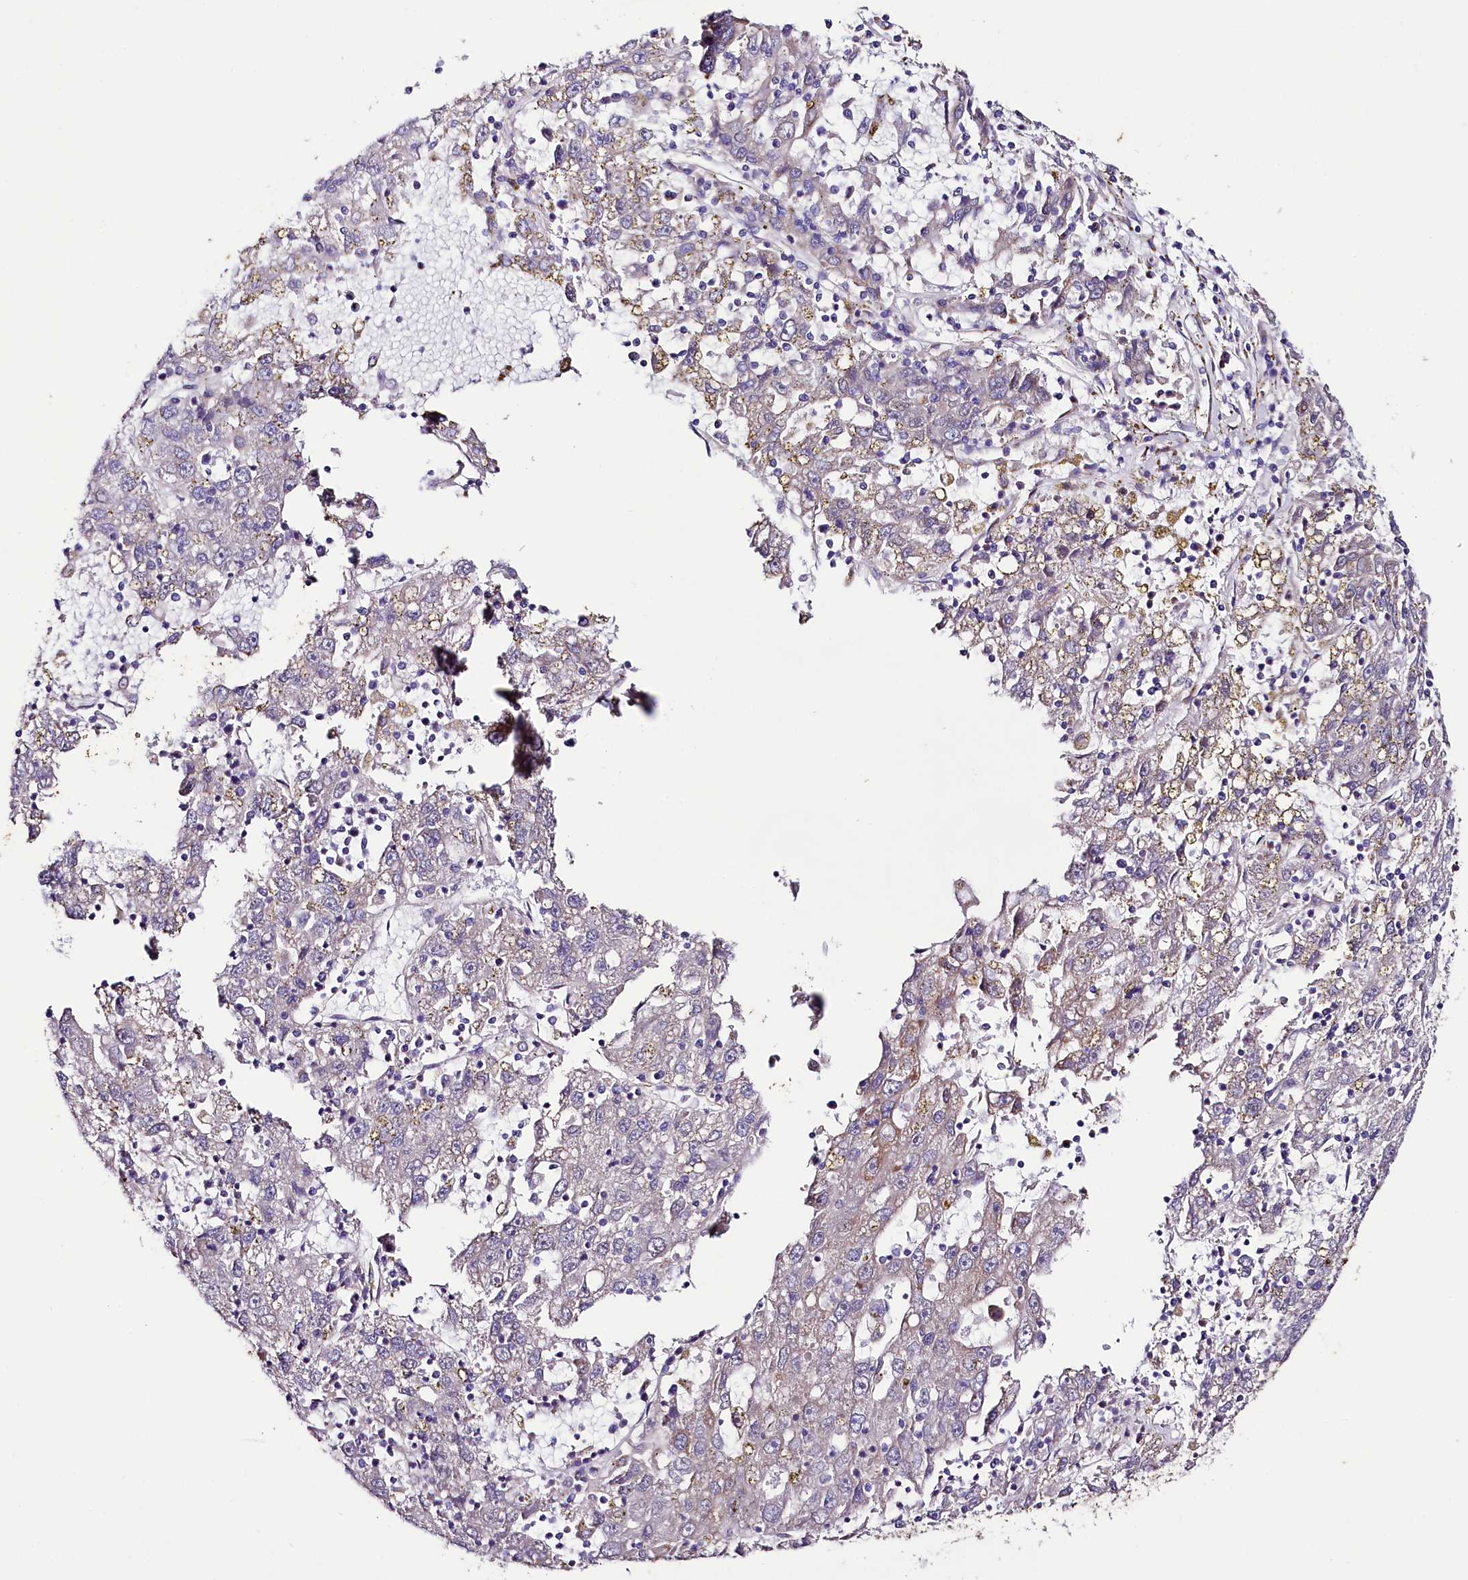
{"staining": {"intensity": "negative", "quantity": "none", "location": "none"}, "tissue": "liver cancer", "cell_type": "Tumor cells", "image_type": "cancer", "snomed": [{"axis": "morphology", "description": "Carcinoma, Hepatocellular, NOS"}, {"axis": "topography", "description": "Liver"}], "caption": "Immunohistochemical staining of human liver cancer (hepatocellular carcinoma) displays no significant staining in tumor cells.", "gene": "VPS11", "patient": {"sex": "male", "age": 49}}